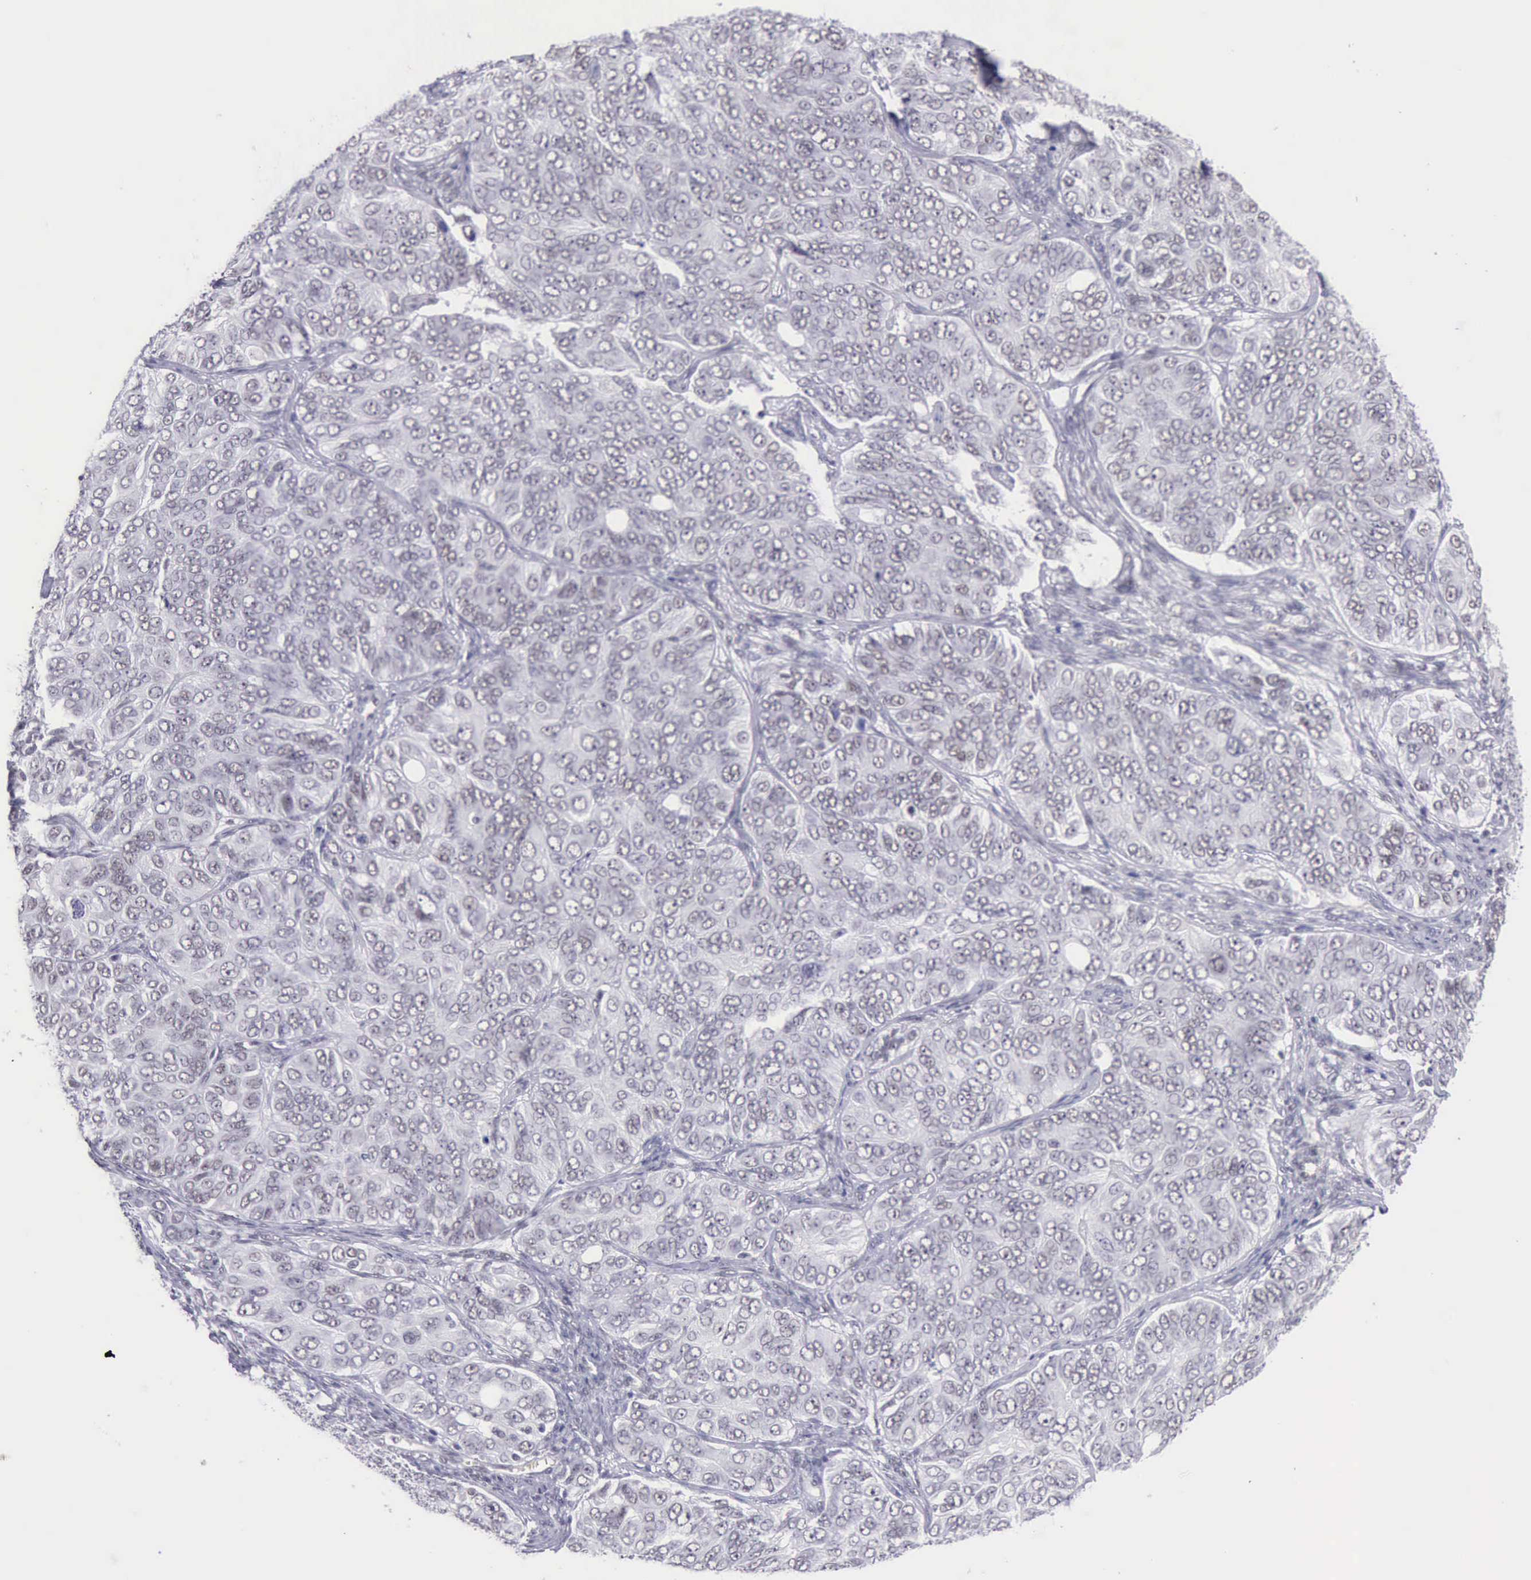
{"staining": {"intensity": "negative", "quantity": "none", "location": "none"}, "tissue": "ovarian cancer", "cell_type": "Tumor cells", "image_type": "cancer", "snomed": [{"axis": "morphology", "description": "Carcinoma, endometroid"}, {"axis": "topography", "description": "Ovary"}], "caption": "This is an immunohistochemistry micrograph of ovarian cancer (endometroid carcinoma). There is no staining in tumor cells.", "gene": "EP300", "patient": {"sex": "female", "age": 51}}